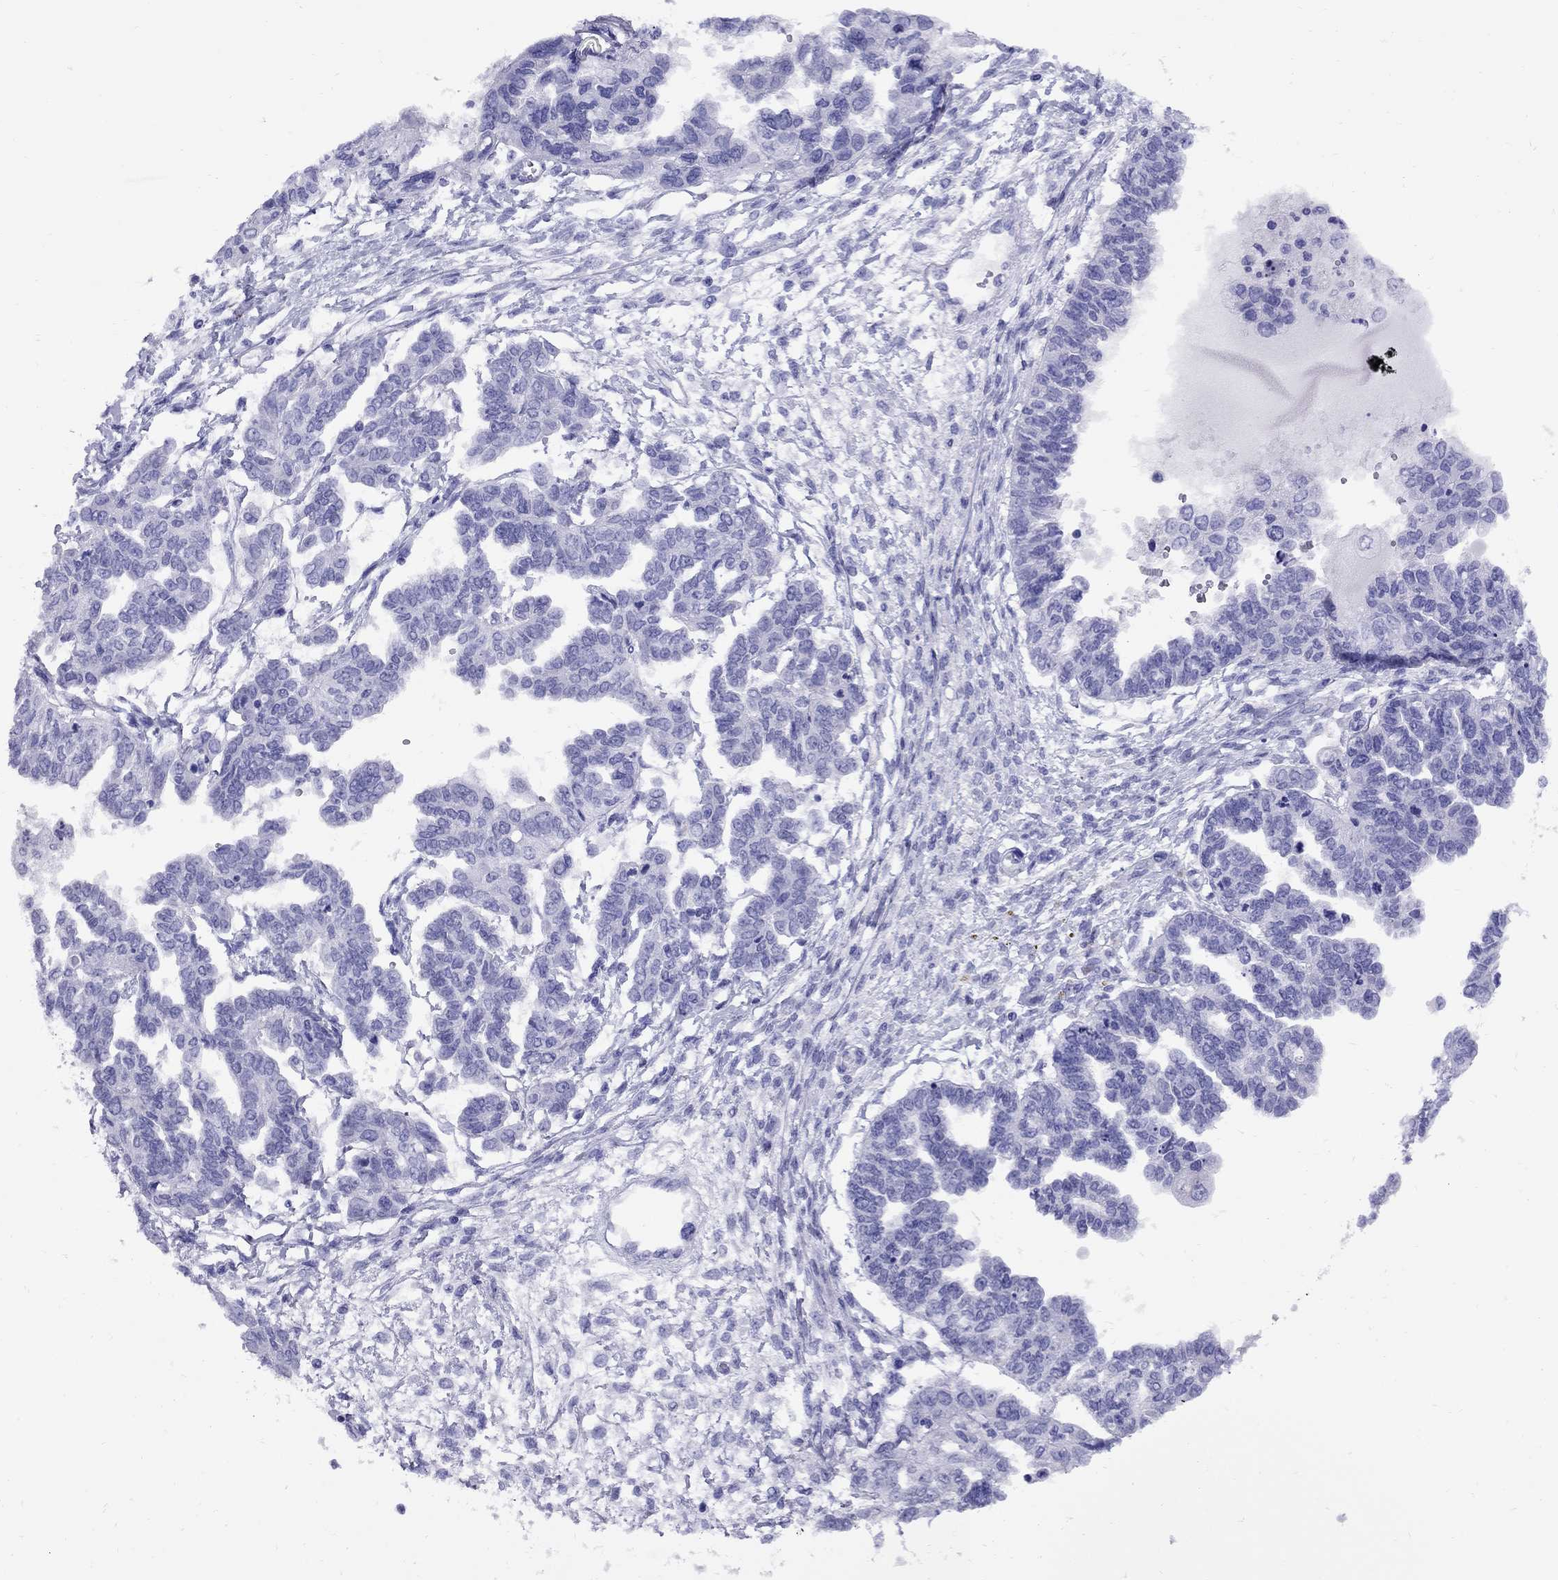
{"staining": {"intensity": "negative", "quantity": "none", "location": "none"}, "tissue": "ovarian cancer", "cell_type": "Tumor cells", "image_type": "cancer", "snomed": [{"axis": "morphology", "description": "Cystadenocarcinoma, serous, NOS"}, {"axis": "topography", "description": "Ovary"}], "caption": "The histopathology image shows no significant positivity in tumor cells of ovarian cancer (serous cystadenocarcinoma). Nuclei are stained in blue.", "gene": "AVPR1B", "patient": {"sex": "female", "age": 53}}